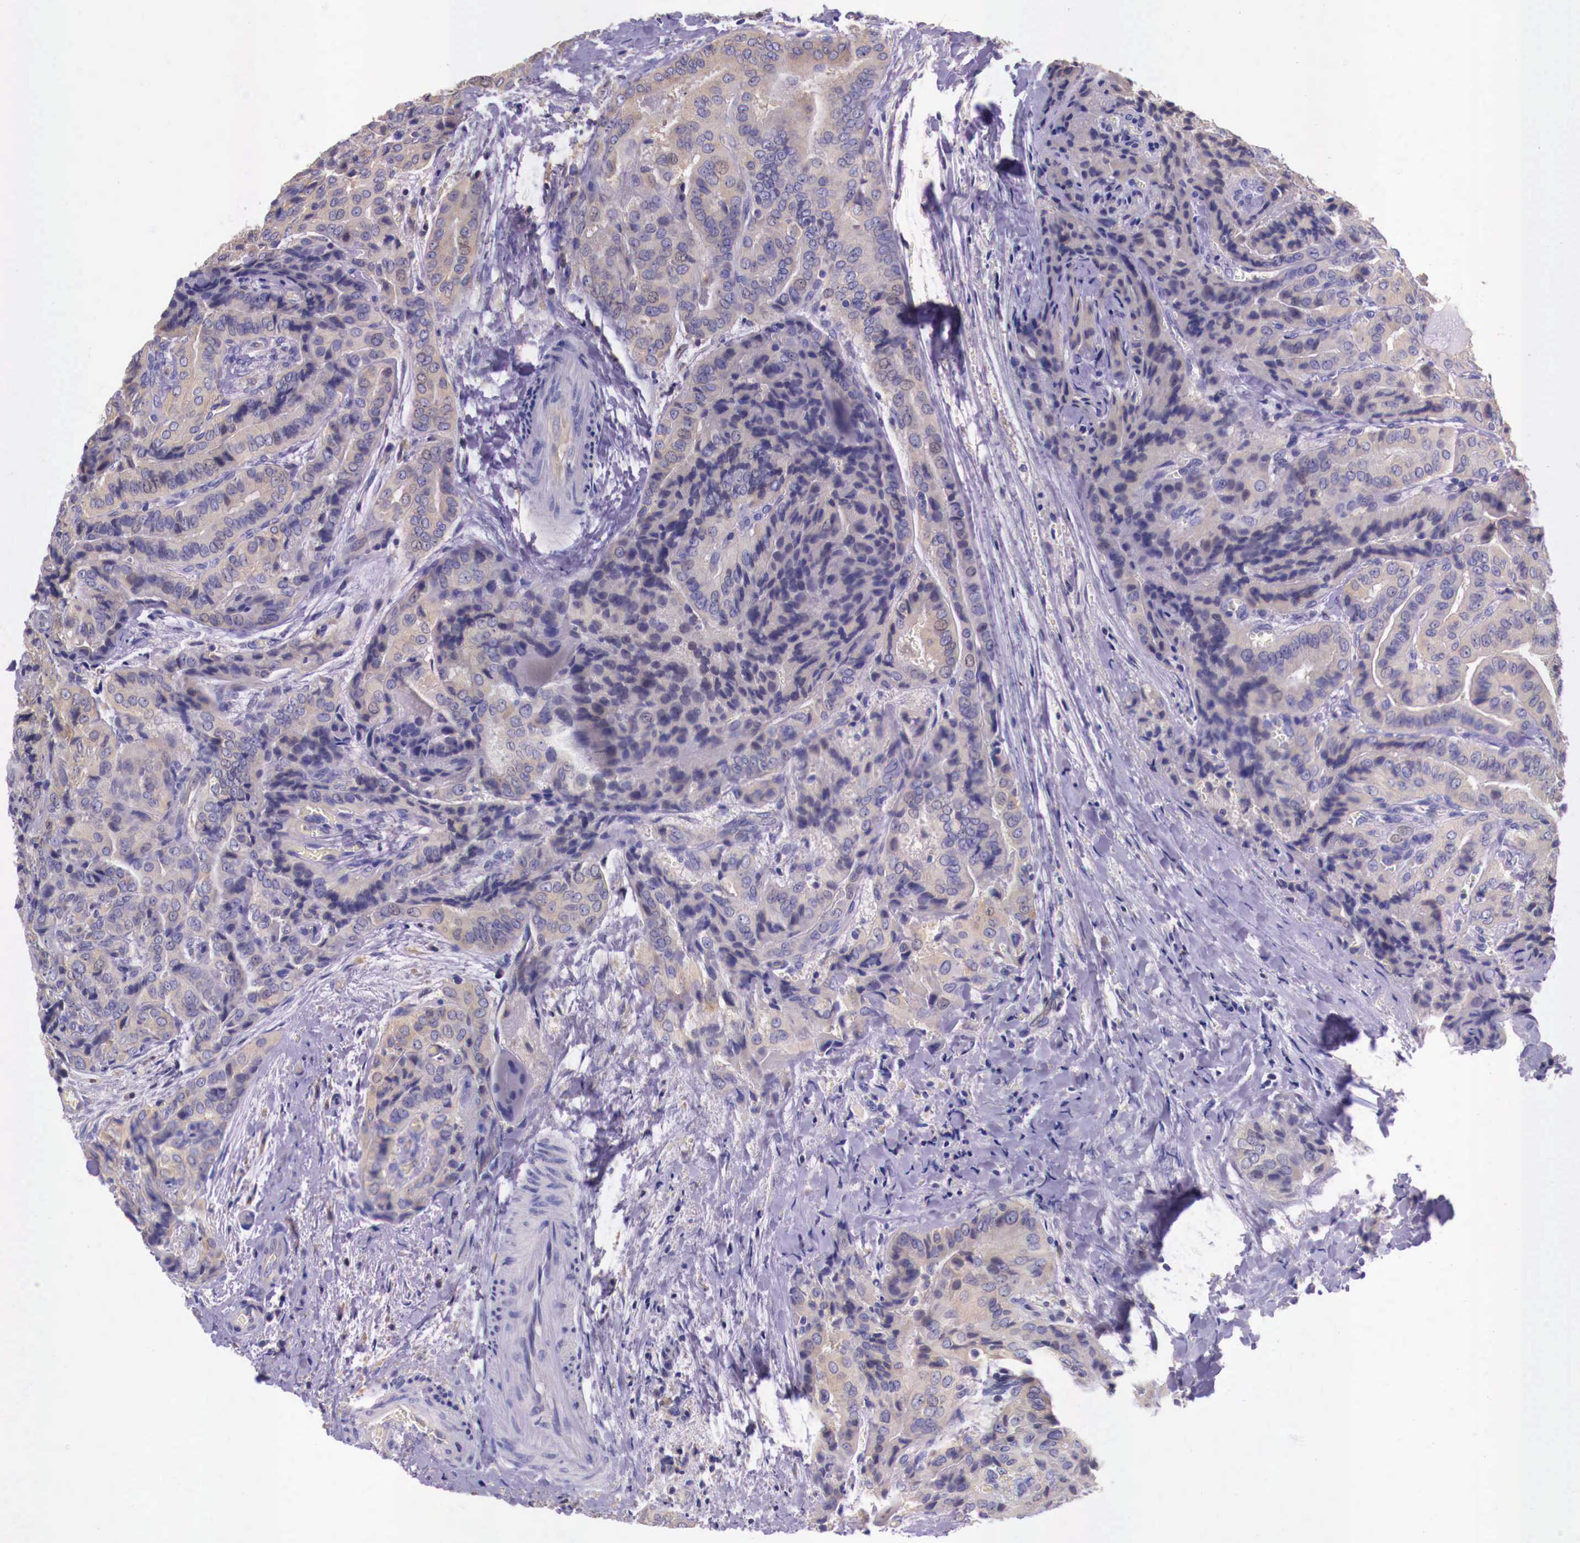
{"staining": {"intensity": "weak", "quantity": ">75%", "location": "cytoplasmic/membranous"}, "tissue": "thyroid cancer", "cell_type": "Tumor cells", "image_type": "cancer", "snomed": [{"axis": "morphology", "description": "Papillary adenocarcinoma, NOS"}, {"axis": "topography", "description": "Thyroid gland"}], "caption": "Thyroid cancer (papillary adenocarcinoma) was stained to show a protein in brown. There is low levels of weak cytoplasmic/membranous positivity in approximately >75% of tumor cells. The staining was performed using DAB (3,3'-diaminobenzidine), with brown indicating positive protein expression. Nuclei are stained blue with hematoxylin.", "gene": "GRIPAP1", "patient": {"sex": "female", "age": 71}}